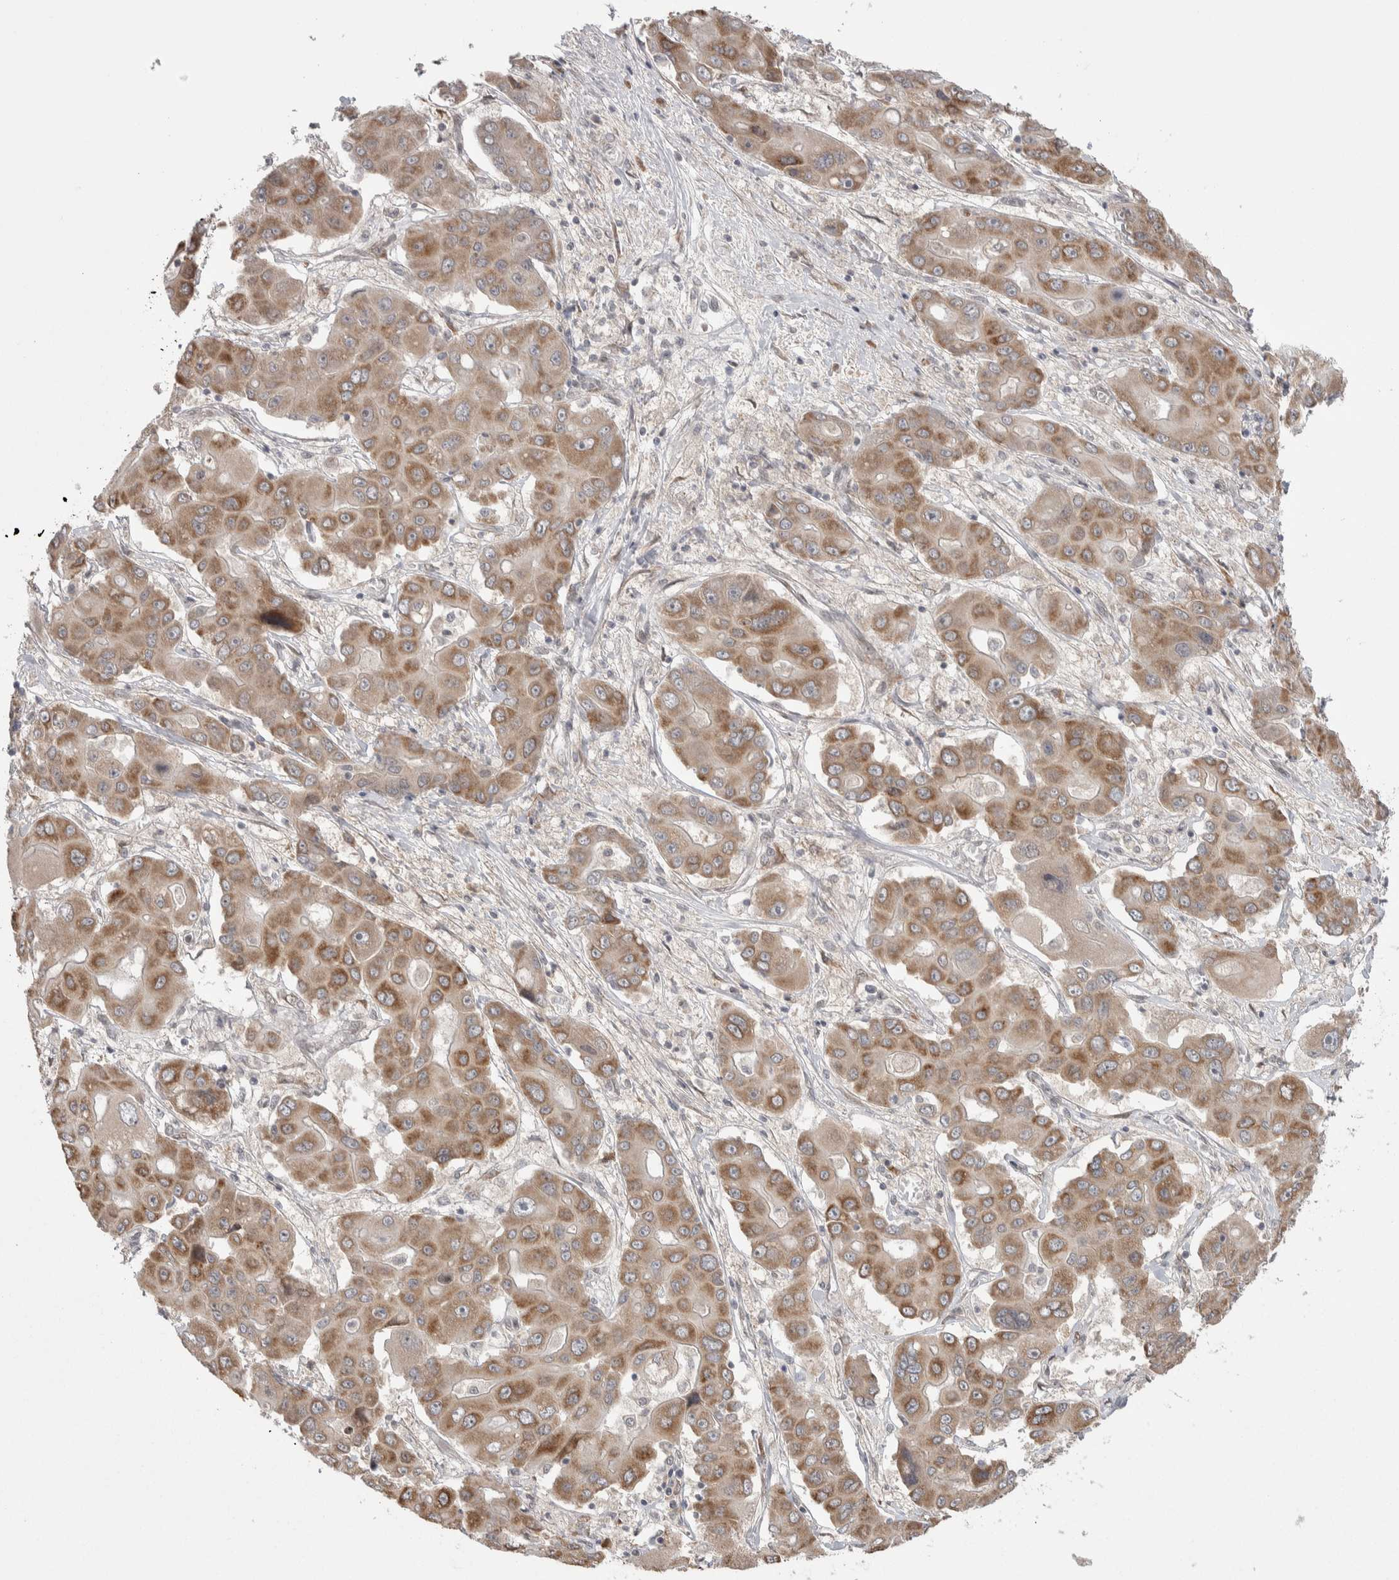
{"staining": {"intensity": "moderate", "quantity": ">75%", "location": "cytoplasmic/membranous"}, "tissue": "liver cancer", "cell_type": "Tumor cells", "image_type": "cancer", "snomed": [{"axis": "morphology", "description": "Cholangiocarcinoma"}, {"axis": "topography", "description": "Liver"}], "caption": "Moderate cytoplasmic/membranous protein expression is identified in approximately >75% of tumor cells in cholangiocarcinoma (liver).", "gene": "CUL2", "patient": {"sex": "male", "age": 67}}